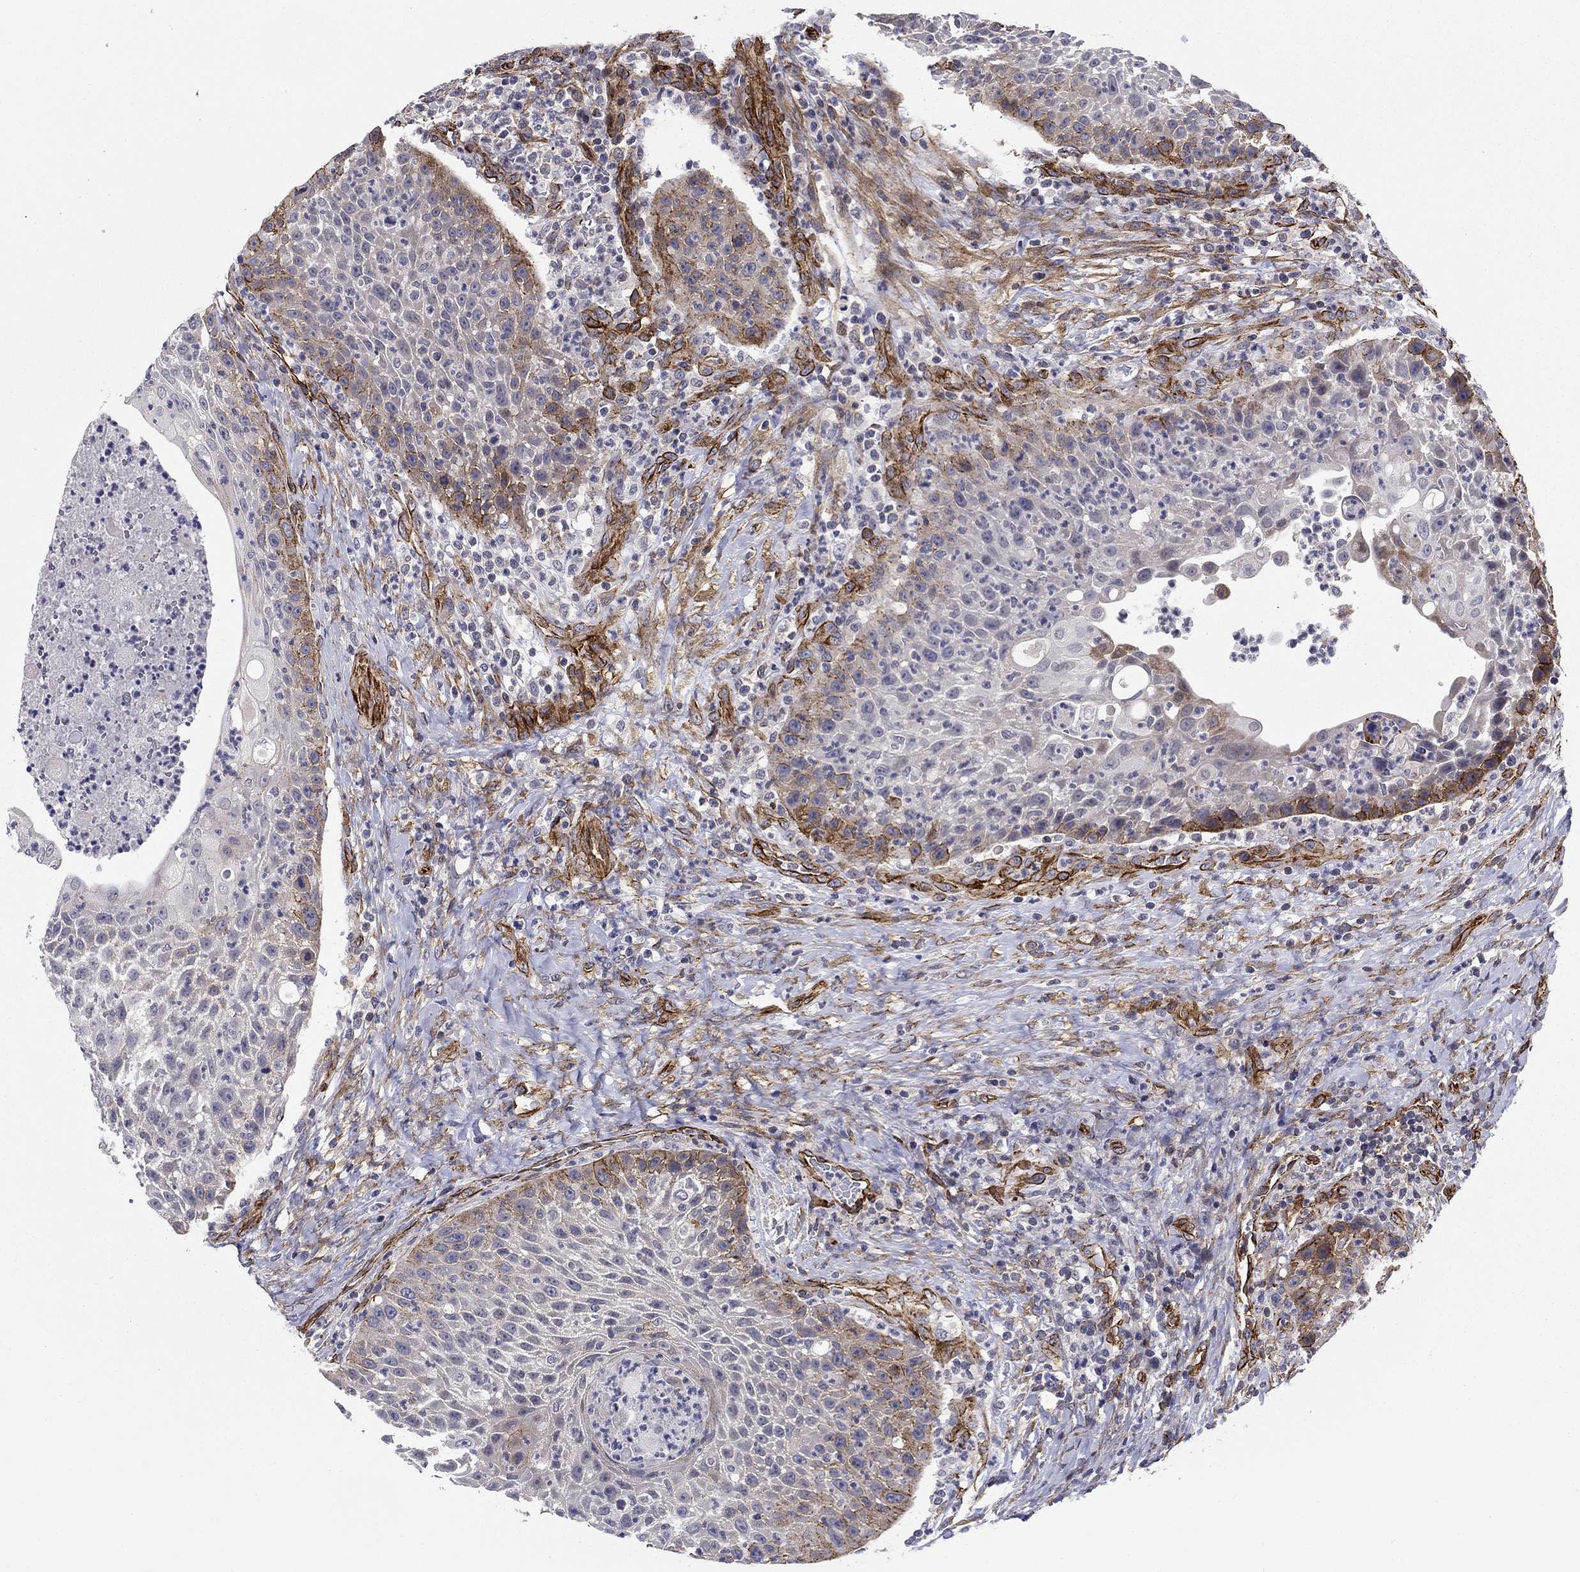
{"staining": {"intensity": "moderate", "quantity": "<25%", "location": "cytoplasmic/membranous"}, "tissue": "head and neck cancer", "cell_type": "Tumor cells", "image_type": "cancer", "snomed": [{"axis": "morphology", "description": "Squamous cell carcinoma, NOS"}, {"axis": "topography", "description": "Head-Neck"}], "caption": "Immunohistochemical staining of head and neck cancer (squamous cell carcinoma) displays moderate cytoplasmic/membranous protein positivity in approximately <25% of tumor cells.", "gene": "SYNC", "patient": {"sex": "male", "age": 69}}